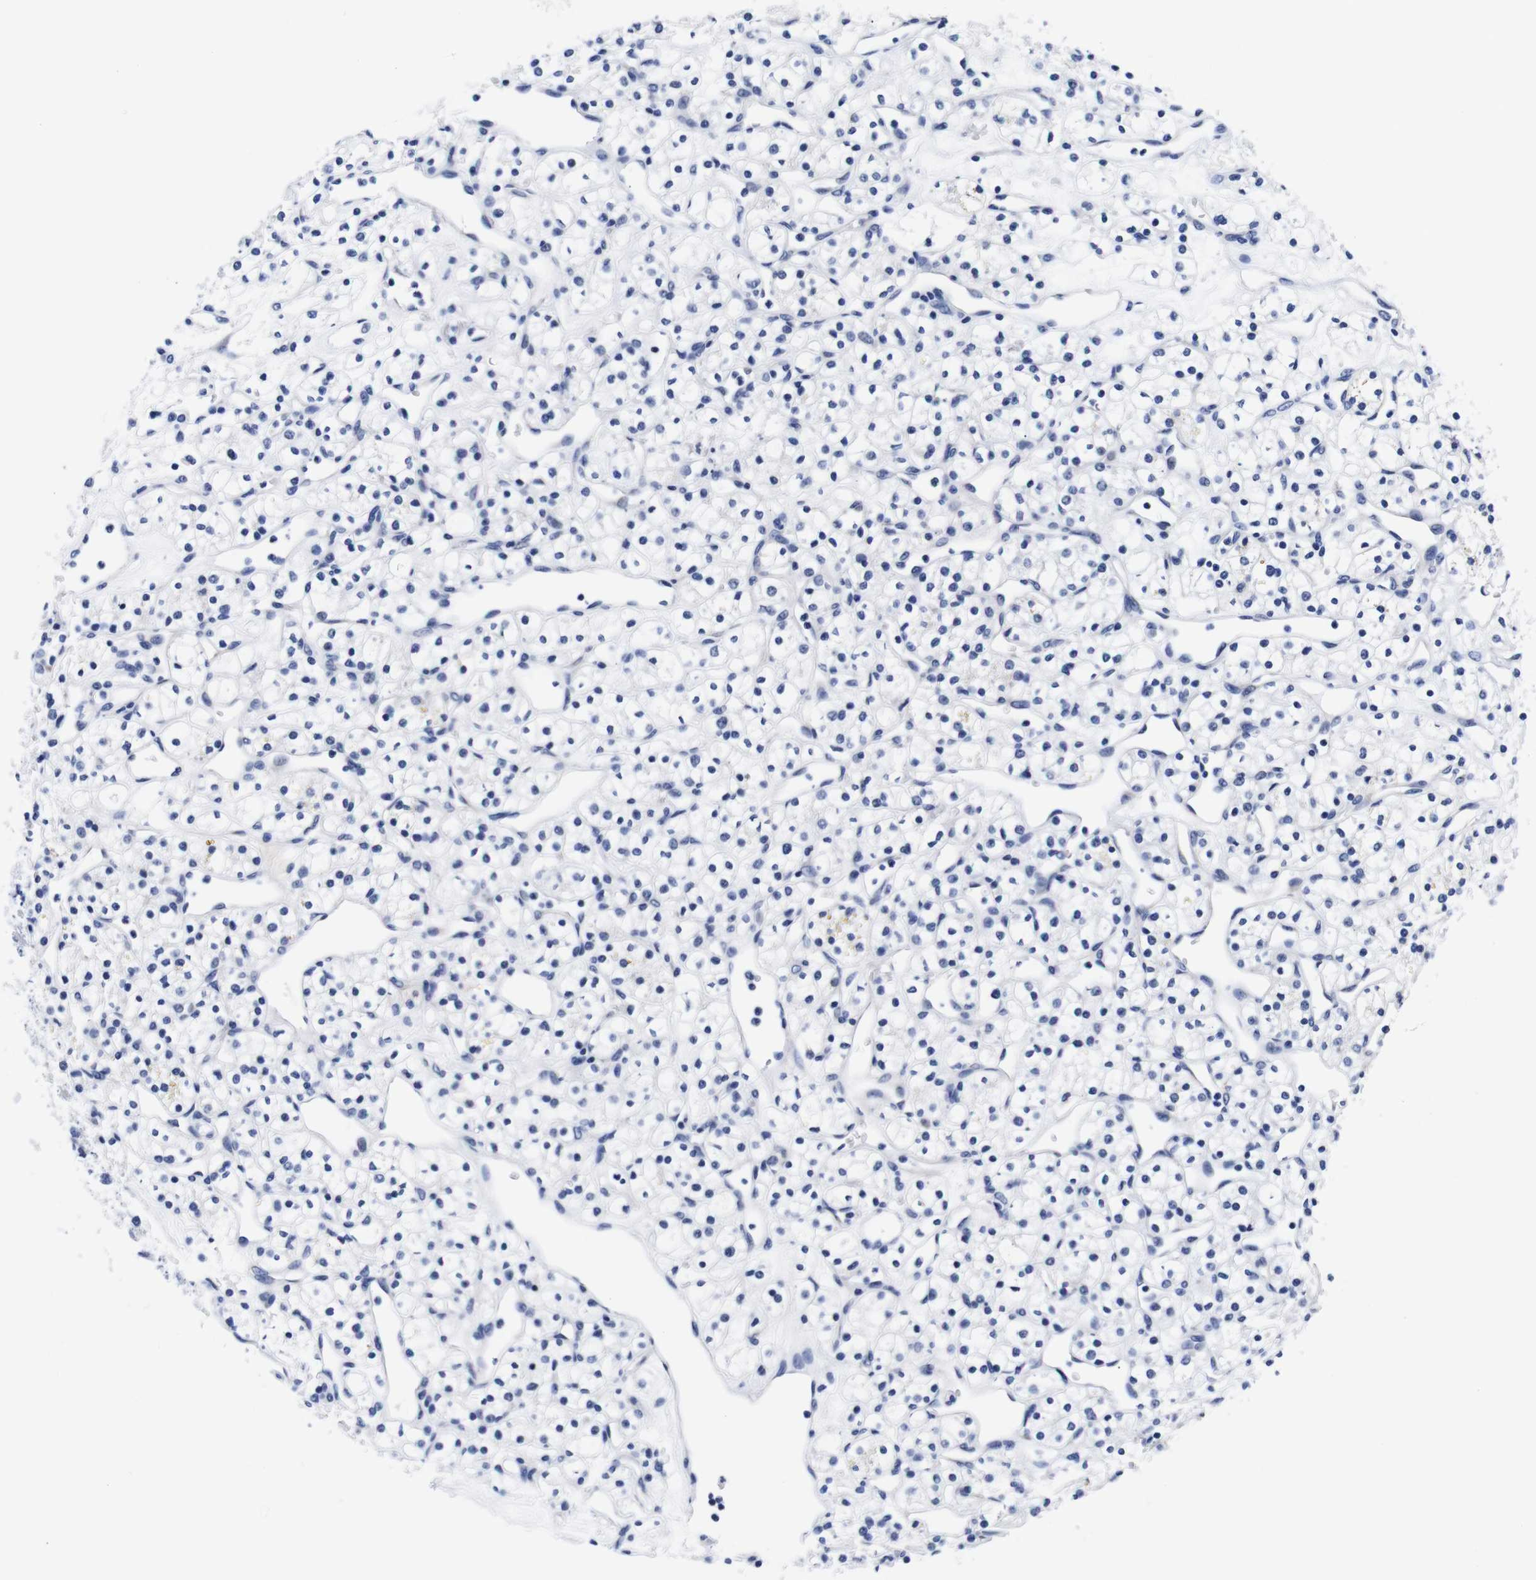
{"staining": {"intensity": "negative", "quantity": "none", "location": "none"}, "tissue": "renal cancer", "cell_type": "Tumor cells", "image_type": "cancer", "snomed": [{"axis": "morphology", "description": "Adenocarcinoma, NOS"}, {"axis": "topography", "description": "Kidney"}], "caption": "Human adenocarcinoma (renal) stained for a protein using immunohistochemistry (IHC) demonstrates no positivity in tumor cells.", "gene": "CLEC4G", "patient": {"sex": "female", "age": 60}}